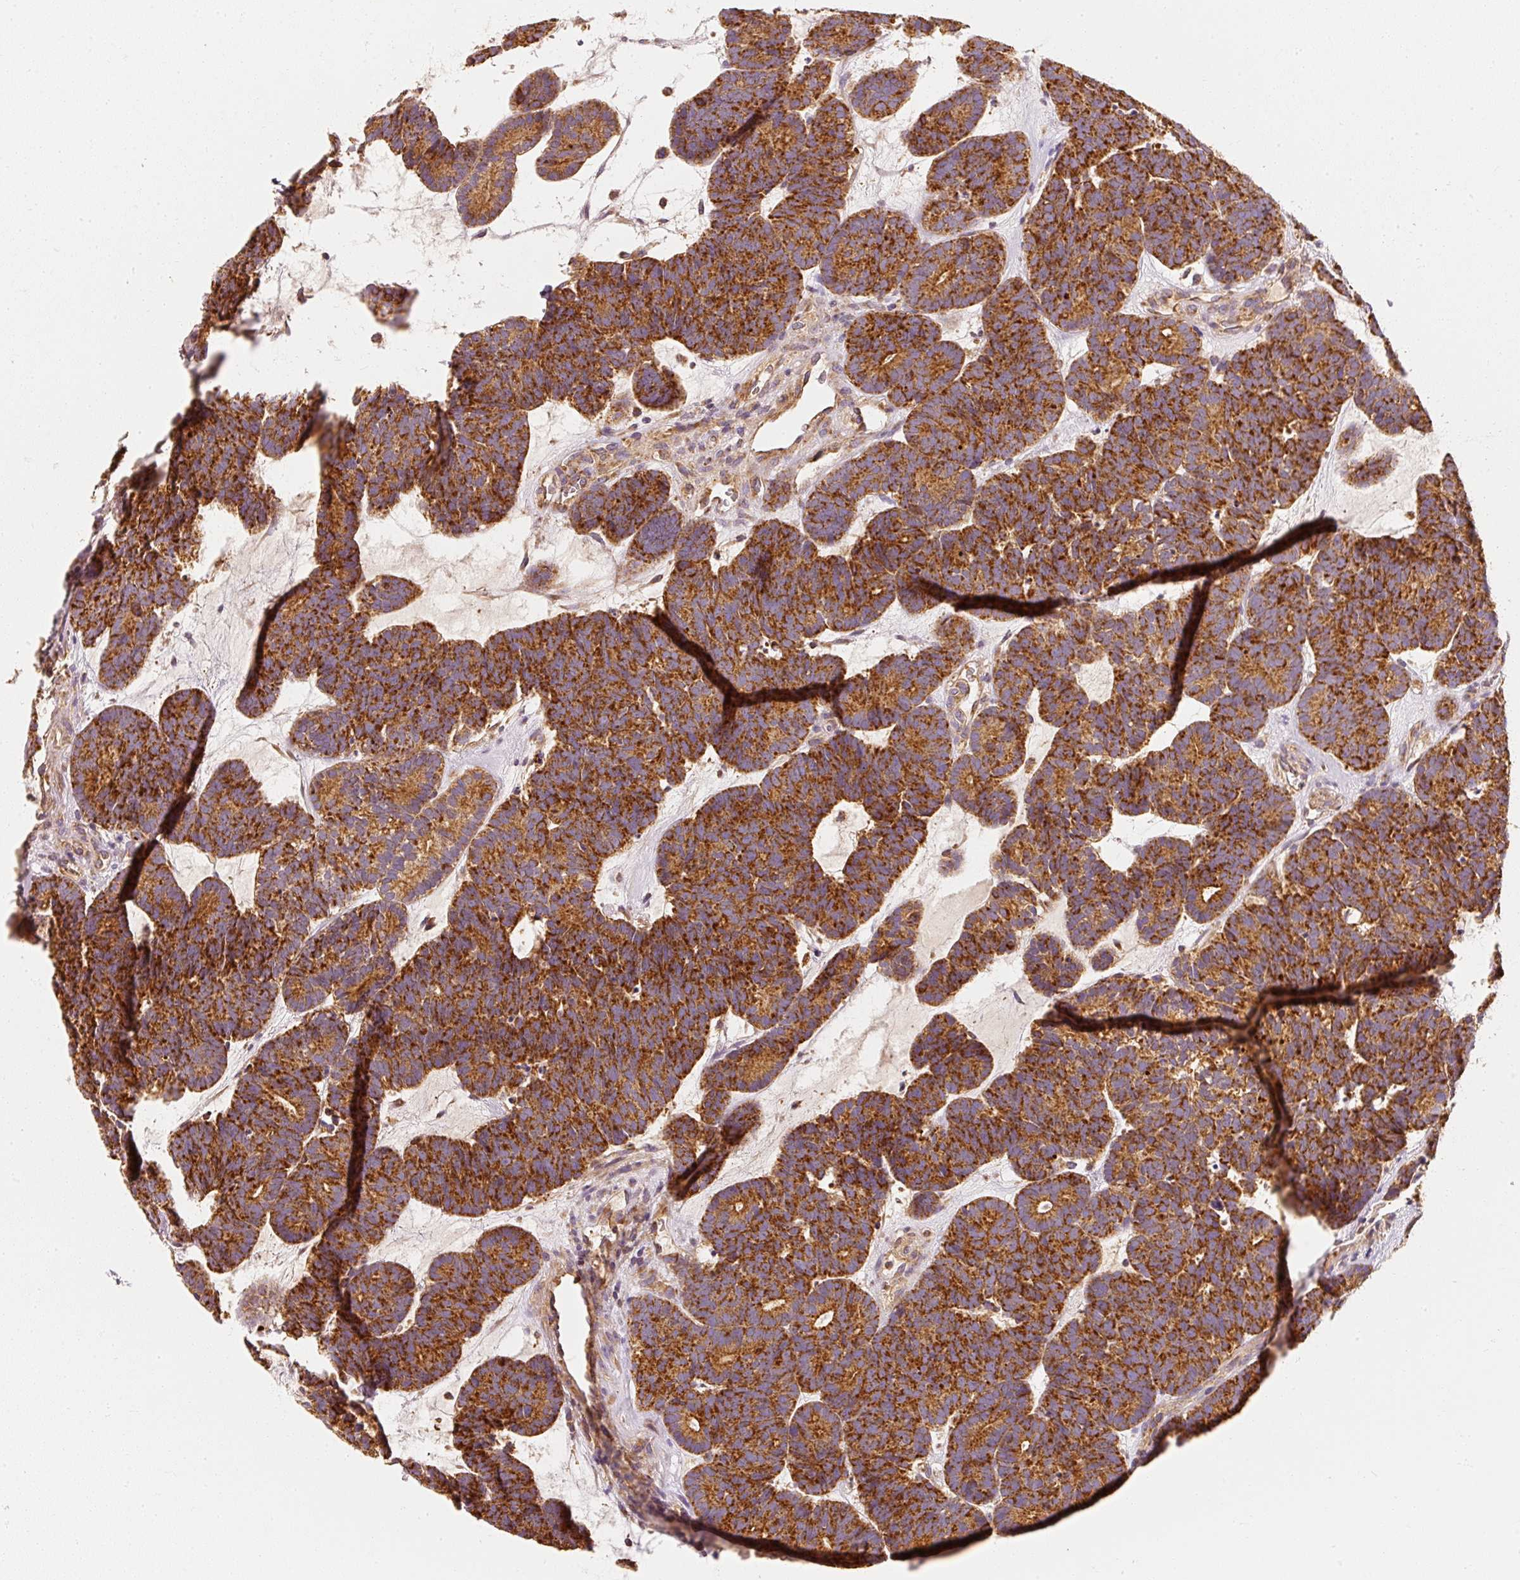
{"staining": {"intensity": "strong", "quantity": ">75%", "location": "cytoplasmic/membranous"}, "tissue": "head and neck cancer", "cell_type": "Tumor cells", "image_type": "cancer", "snomed": [{"axis": "morphology", "description": "Adenocarcinoma, NOS"}, {"axis": "topography", "description": "Head-Neck"}], "caption": "Protein staining reveals strong cytoplasmic/membranous positivity in about >75% of tumor cells in head and neck cancer.", "gene": "TOMM40", "patient": {"sex": "female", "age": 81}}